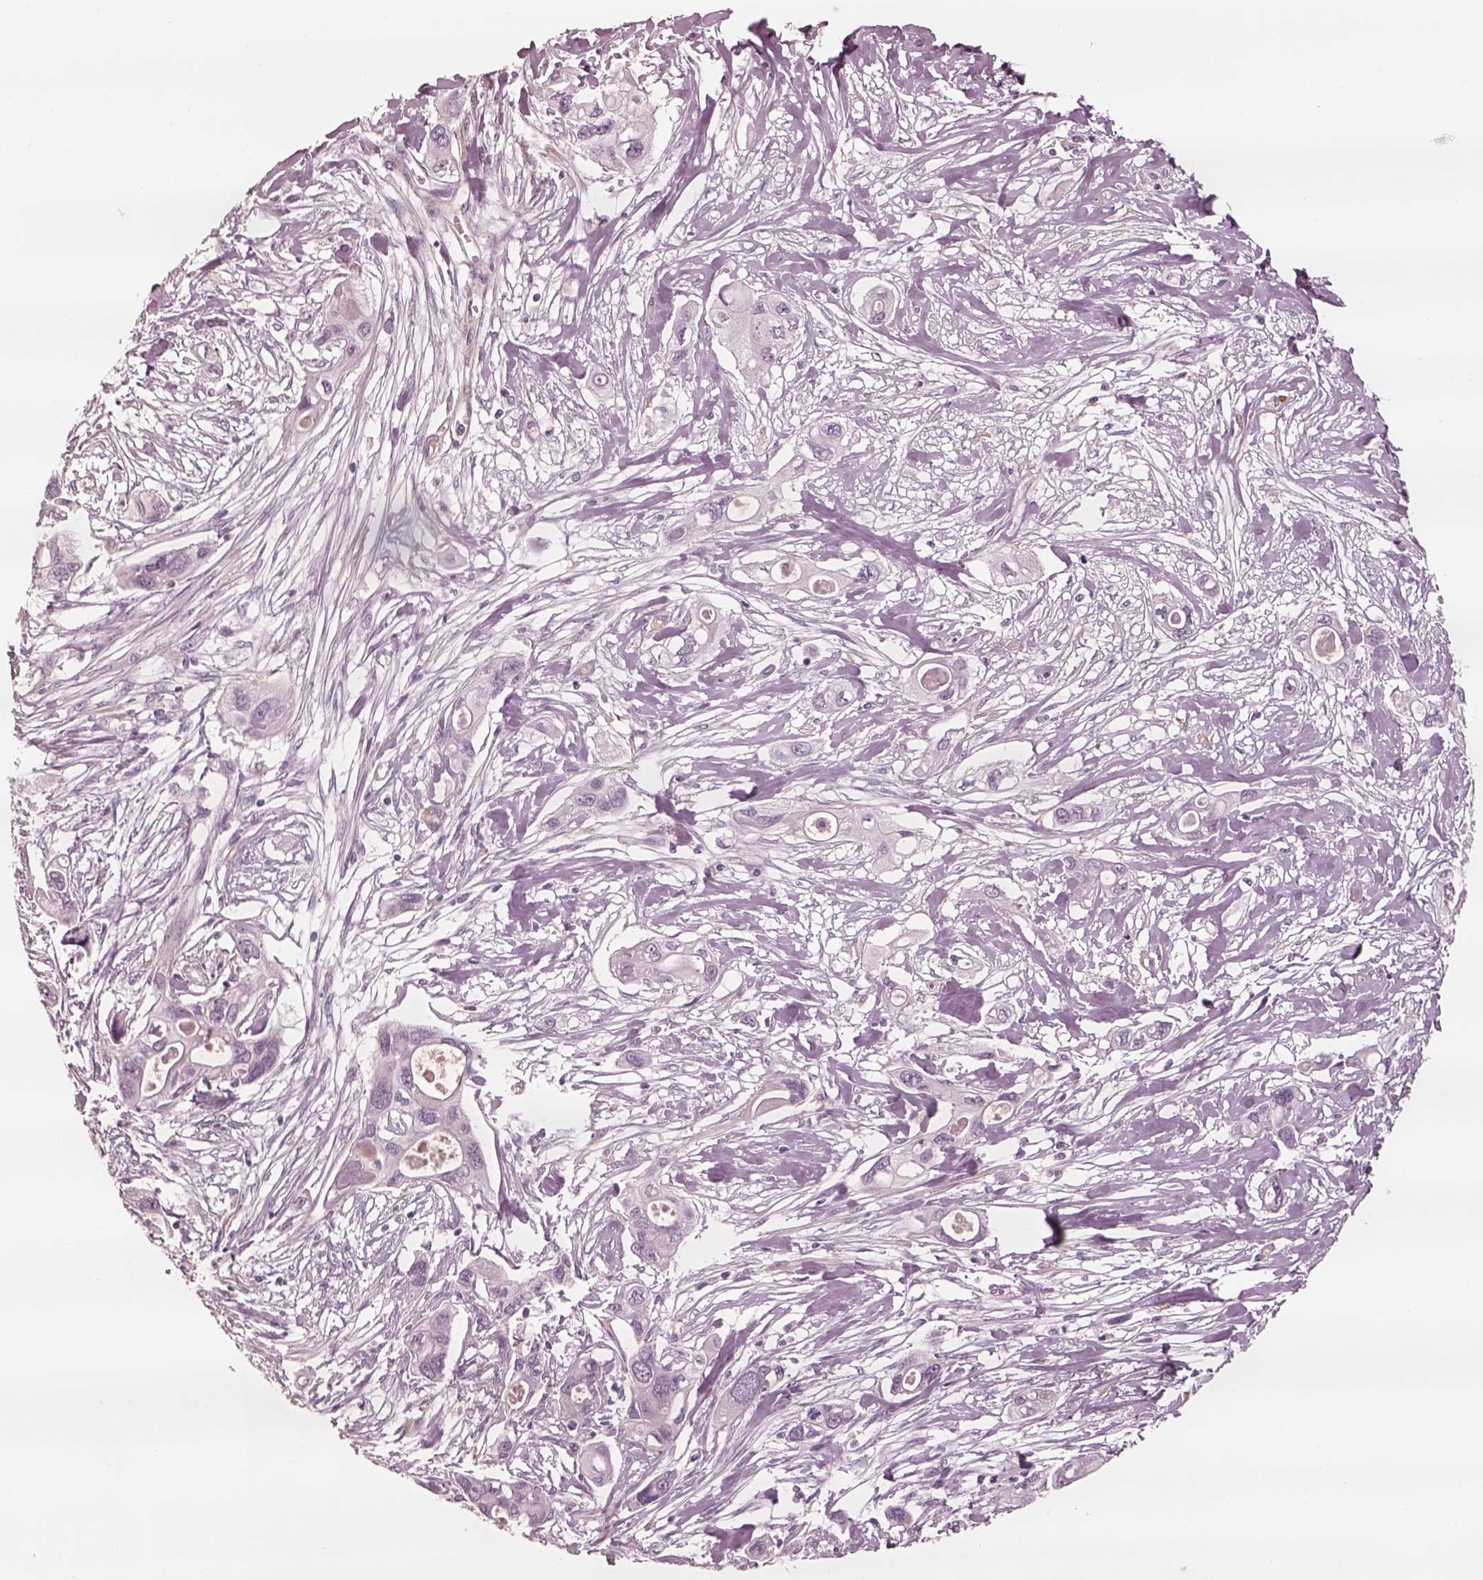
{"staining": {"intensity": "negative", "quantity": "none", "location": "none"}, "tissue": "pancreatic cancer", "cell_type": "Tumor cells", "image_type": "cancer", "snomed": [{"axis": "morphology", "description": "Adenocarcinoma, NOS"}, {"axis": "topography", "description": "Pancreas"}], "caption": "An immunohistochemistry (IHC) micrograph of adenocarcinoma (pancreatic) is shown. There is no staining in tumor cells of adenocarcinoma (pancreatic). (DAB (3,3'-diaminobenzidine) IHC with hematoxylin counter stain).", "gene": "DNAAF9", "patient": {"sex": "male", "age": 60}}